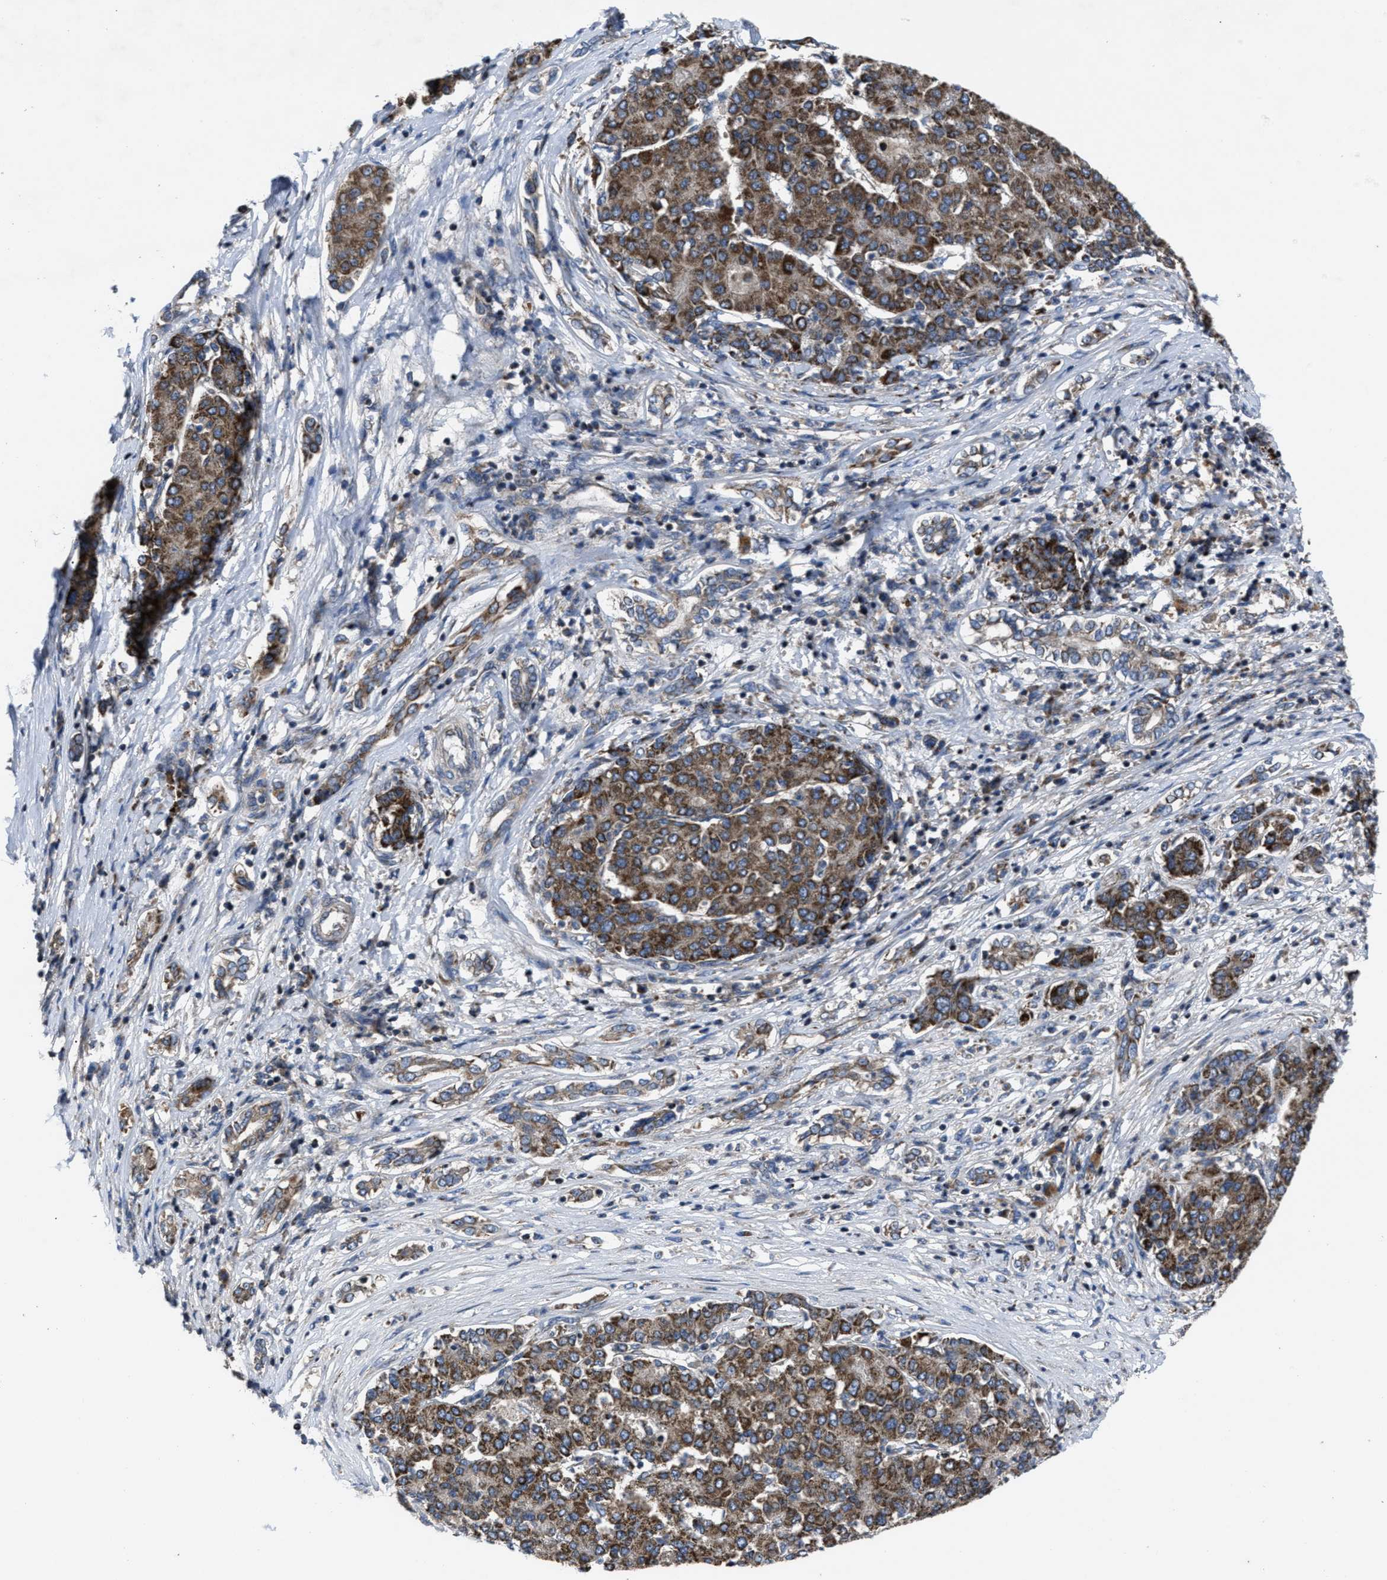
{"staining": {"intensity": "moderate", "quantity": ">75%", "location": "cytoplasmic/membranous"}, "tissue": "liver cancer", "cell_type": "Tumor cells", "image_type": "cancer", "snomed": [{"axis": "morphology", "description": "Carcinoma, Hepatocellular, NOS"}, {"axis": "topography", "description": "Liver"}], "caption": "Immunohistochemistry (IHC) staining of liver cancer, which displays medium levels of moderate cytoplasmic/membranous expression in approximately >75% of tumor cells indicating moderate cytoplasmic/membranous protein positivity. The staining was performed using DAB (brown) for protein detection and nuclei were counterstained in hematoxylin (blue).", "gene": "PASK", "patient": {"sex": "male", "age": 65}}